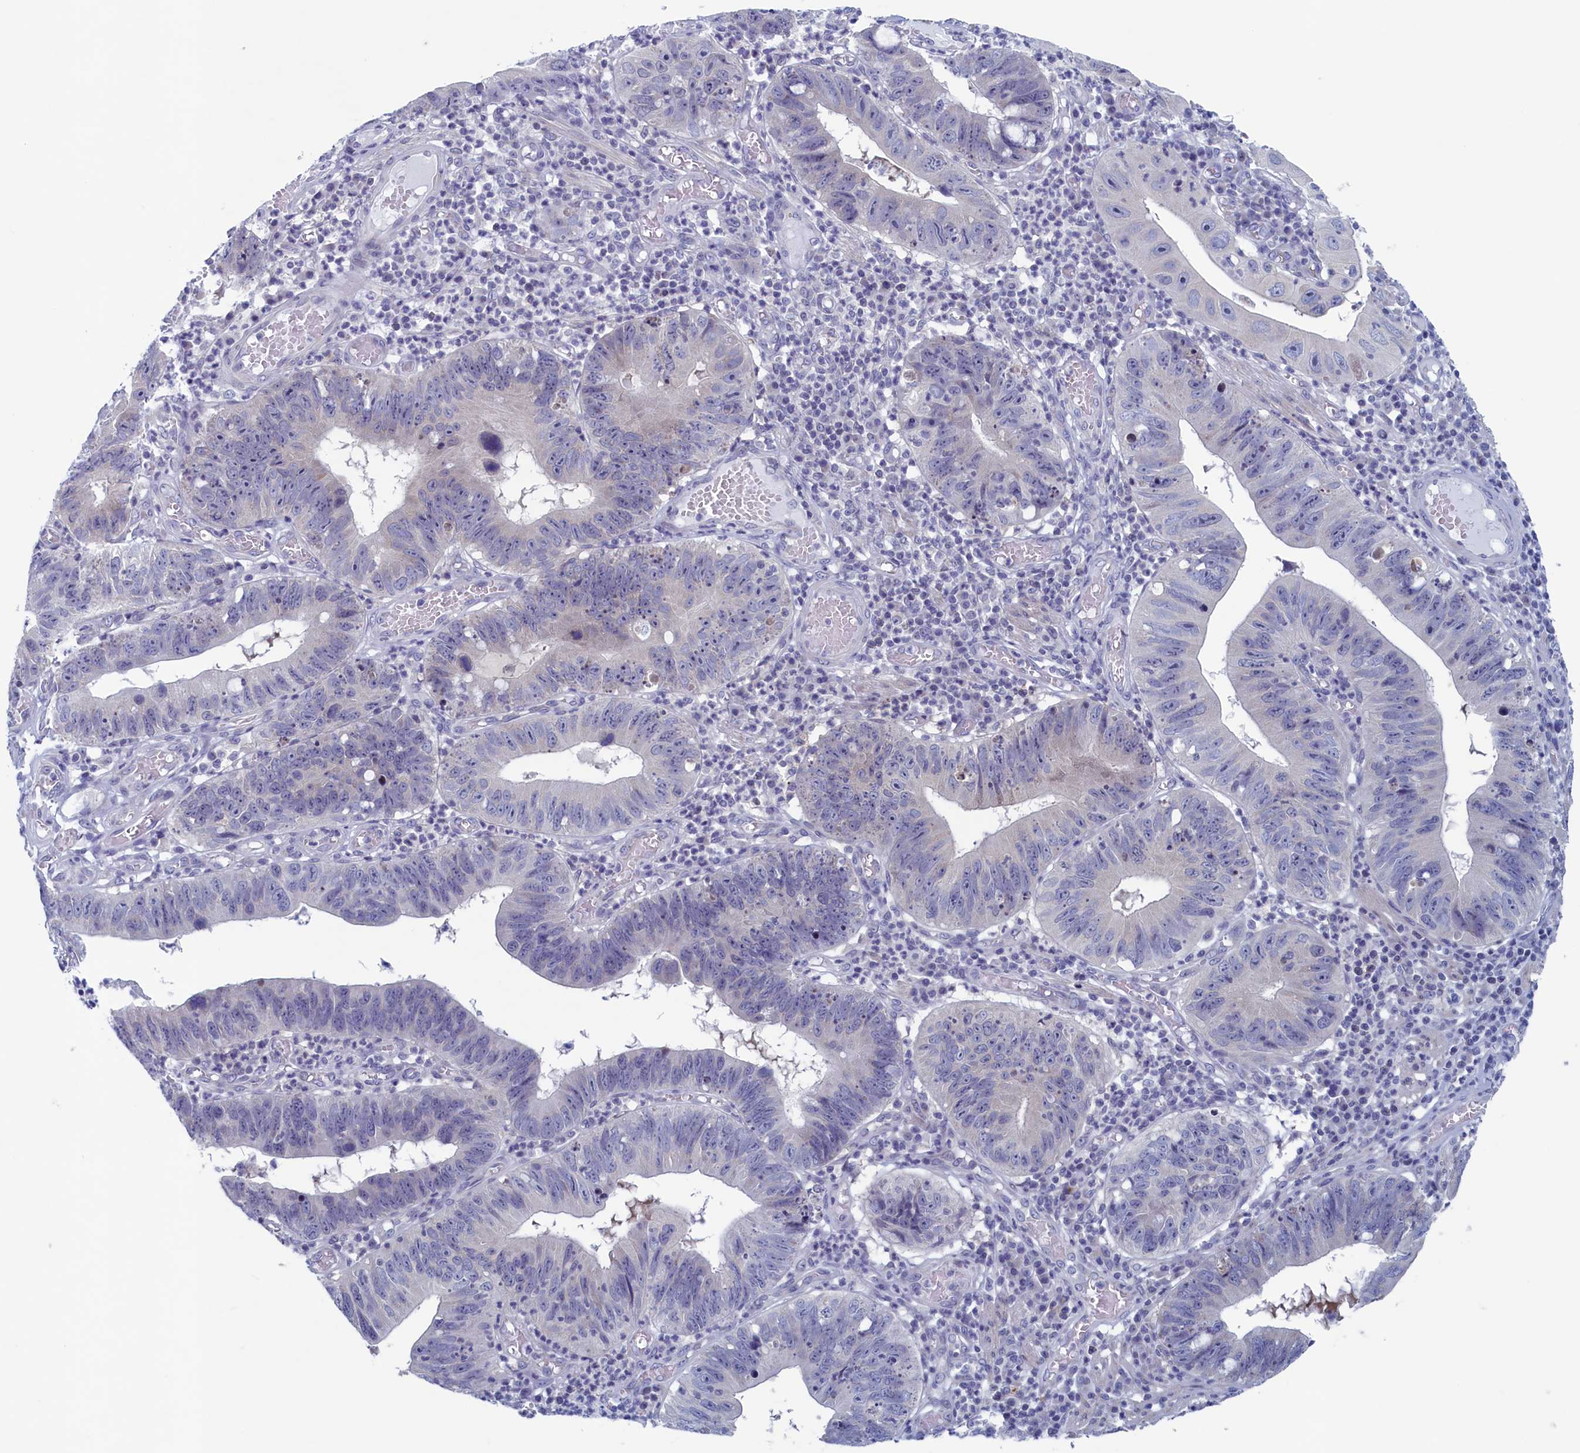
{"staining": {"intensity": "negative", "quantity": "none", "location": "none"}, "tissue": "stomach cancer", "cell_type": "Tumor cells", "image_type": "cancer", "snomed": [{"axis": "morphology", "description": "Adenocarcinoma, NOS"}, {"axis": "topography", "description": "Stomach"}], "caption": "There is no significant staining in tumor cells of stomach cancer.", "gene": "WDR76", "patient": {"sex": "male", "age": 59}}